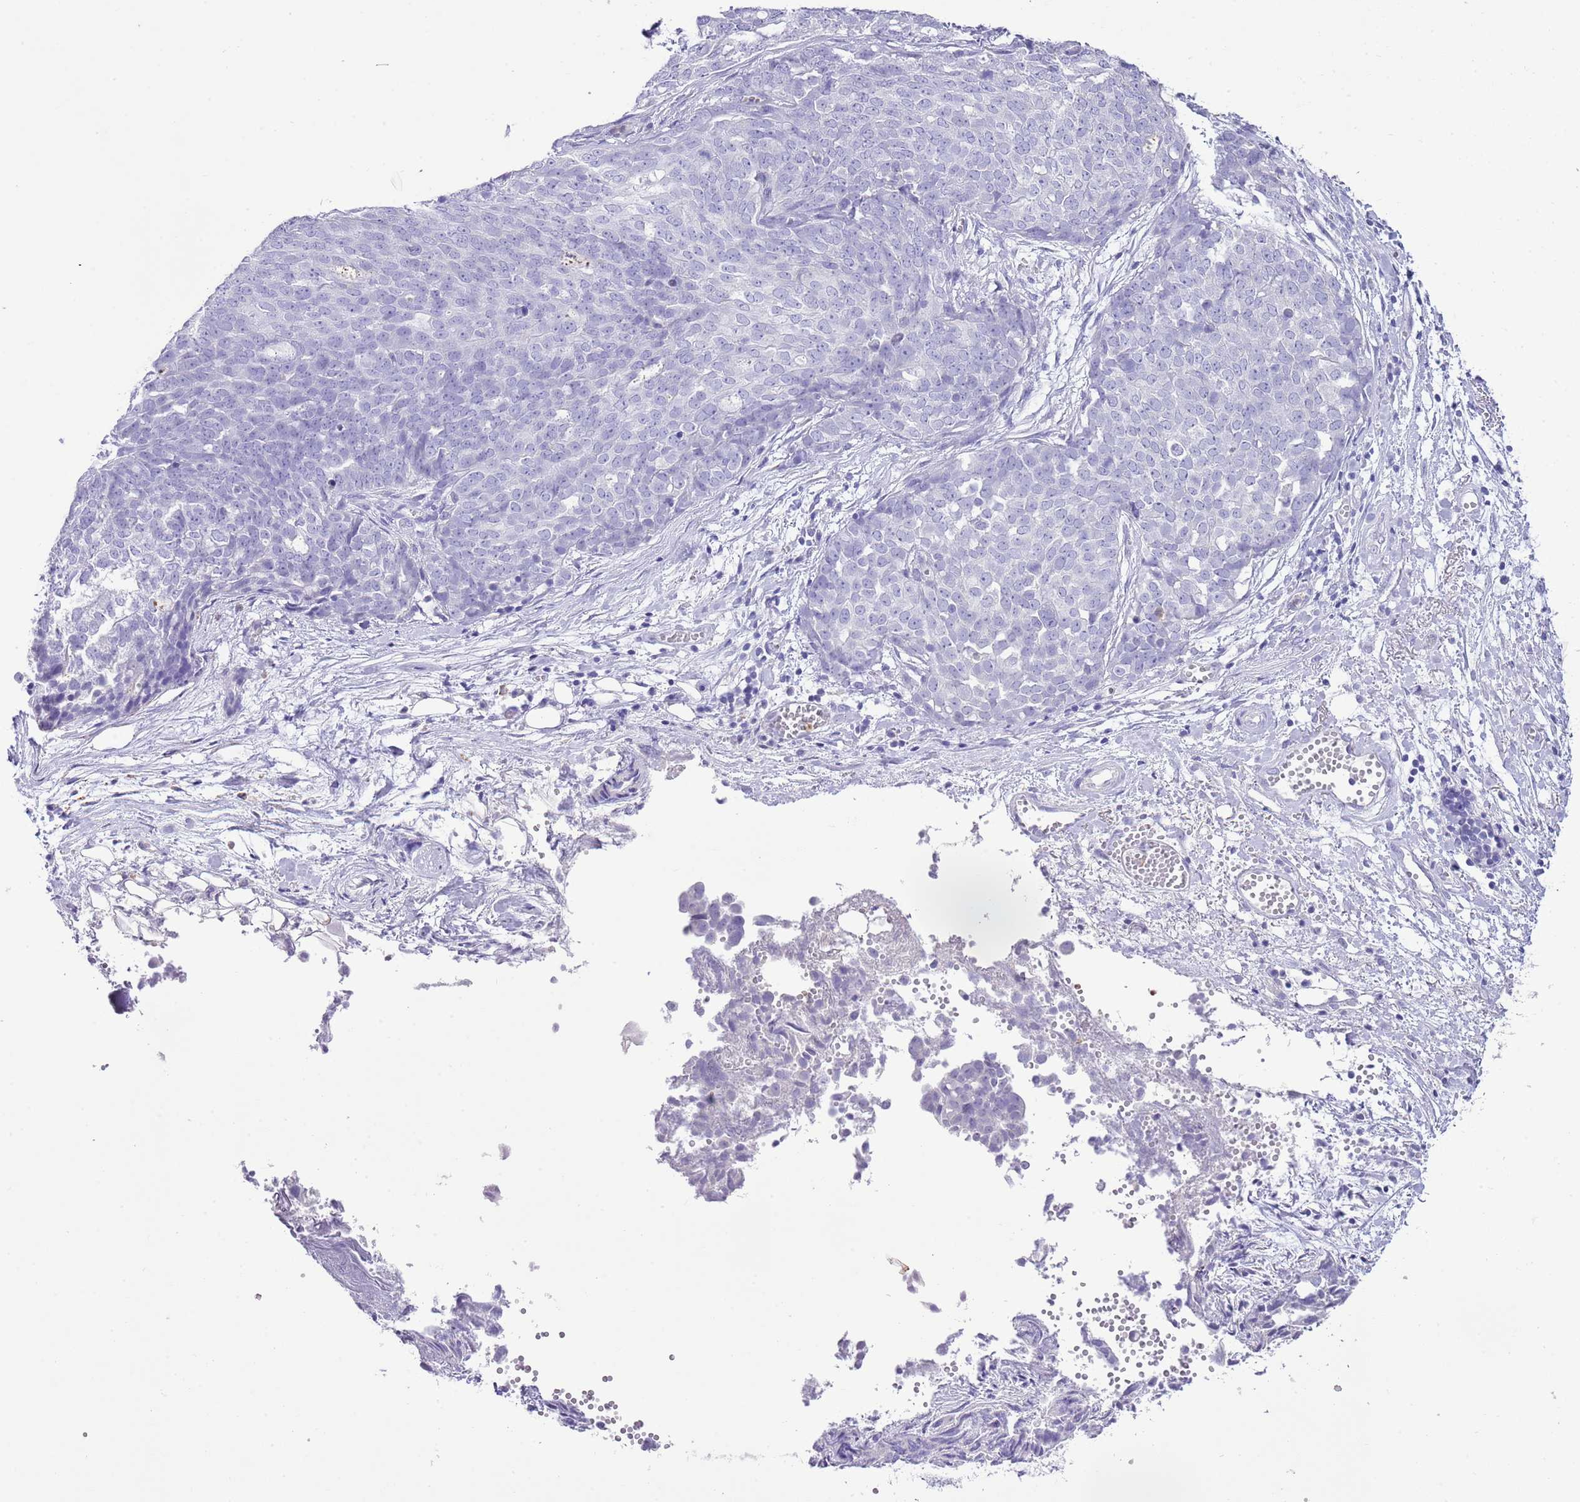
{"staining": {"intensity": "negative", "quantity": "none", "location": "none"}, "tissue": "ovarian cancer", "cell_type": "Tumor cells", "image_type": "cancer", "snomed": [{"axis": "morphology", "description": "Cystadenocarcinoma, serous, NOS"}, {"axis": "topography", "description": "Soft tissue"}, {"axis": "topography", "description": "Ovary"}], "caption": "An IHC image of ovarian cancer is shown. There is no staining in tumor cells of ovarian cancer.", "gene": "OR2Z1", "patient": {"sex": "female", "age": 57}}